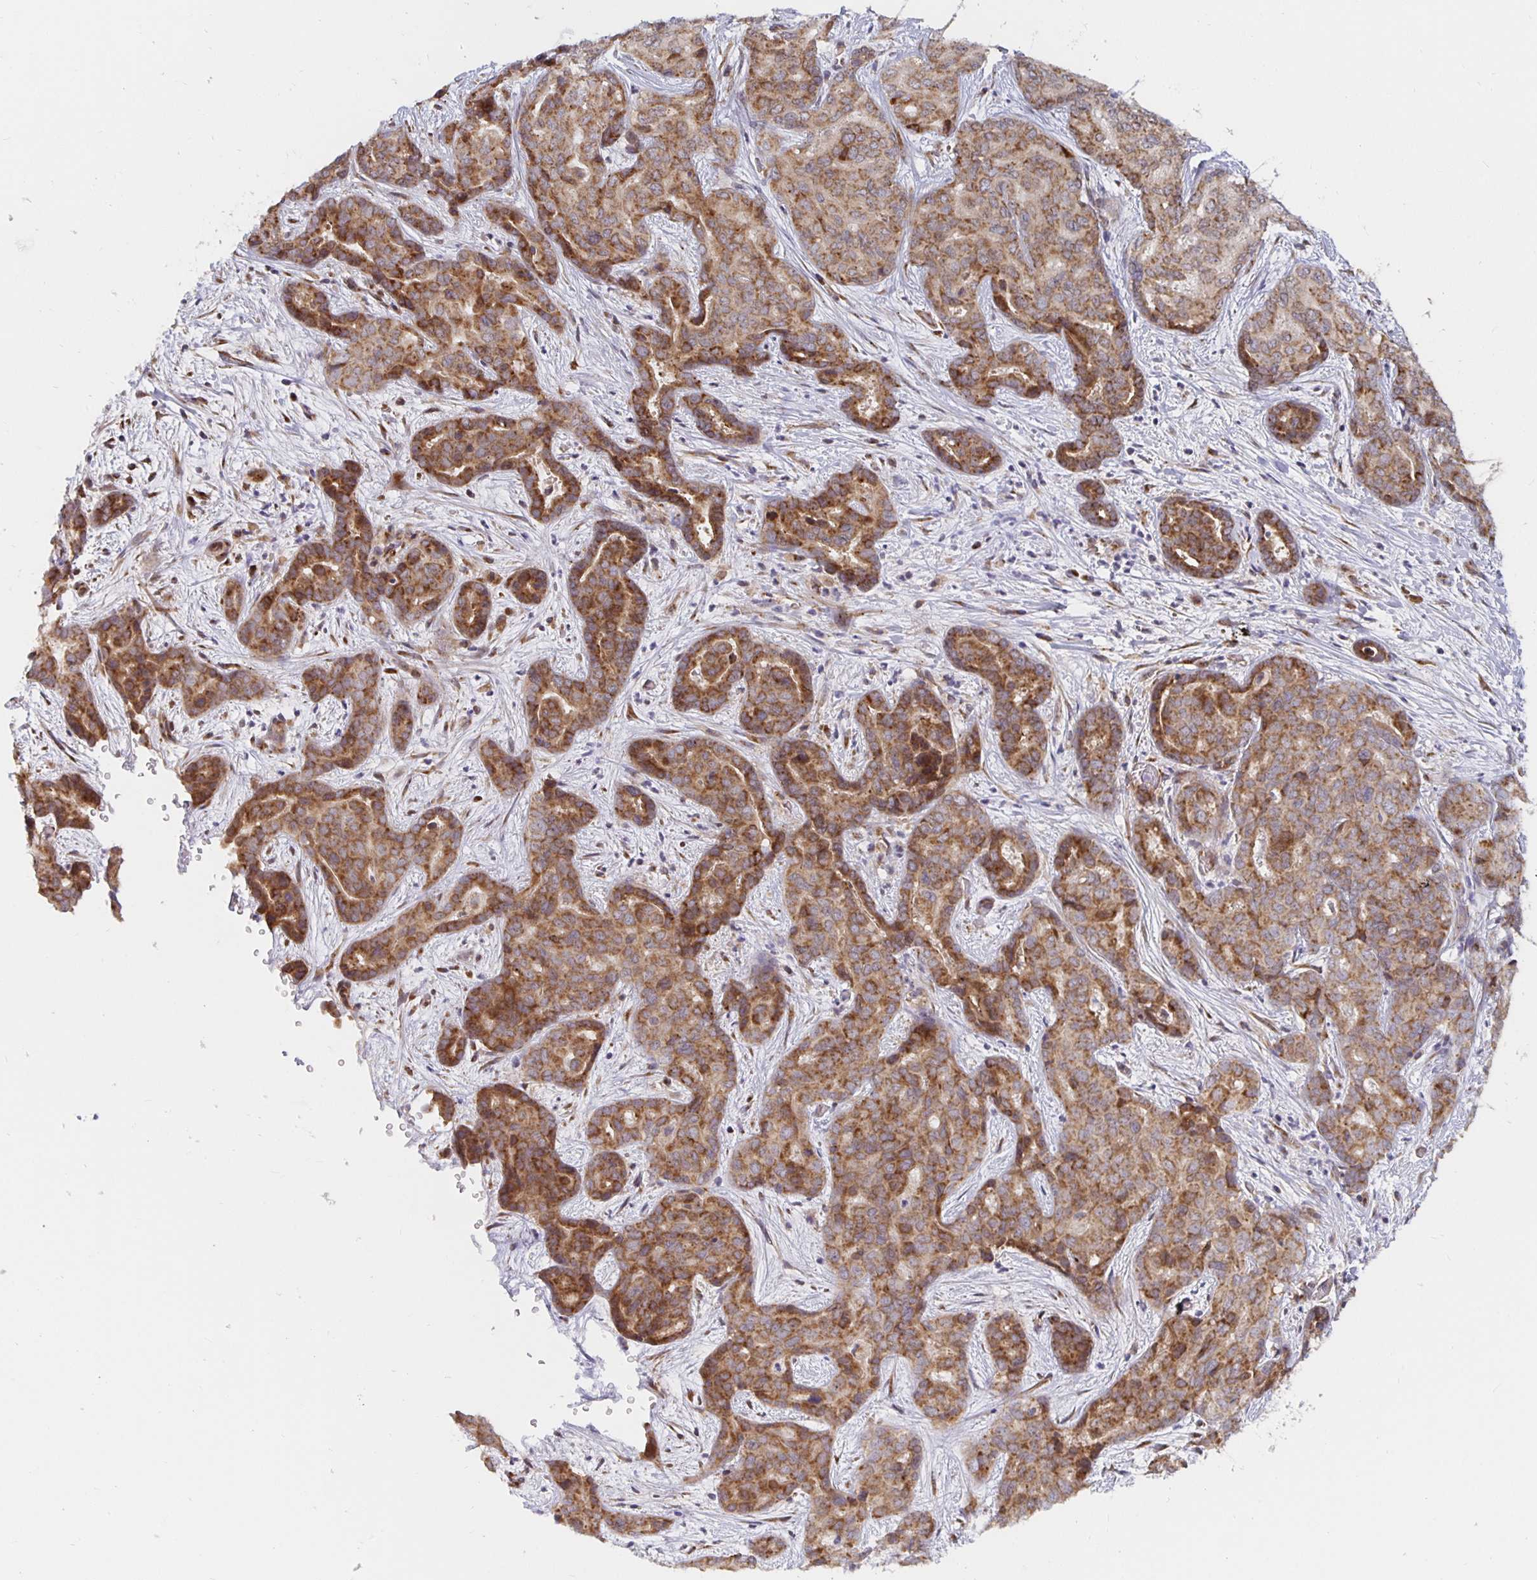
{"staining": {"intensity": "moderate", "quantity": ">75%", "location": "cytoplasmic/membranous"}, "tissue": "liver cancer", "cell_type": "Tumor cells", "image_type": "cancer", "snomed": [{"axis": "morphology", "description": "Cholangiocarcinoma"}, {"axis": "topography", "description": "Liver"}], "caption": "This is a photomicrograph of immunohistochemistry staining of cholangiocarcinoma (liver), which shows moderate positivity in the cytoplasmic/membranous of tumor cells.", "gene": "MRPL28", "patient": {"sex": "female", "age": 64}}